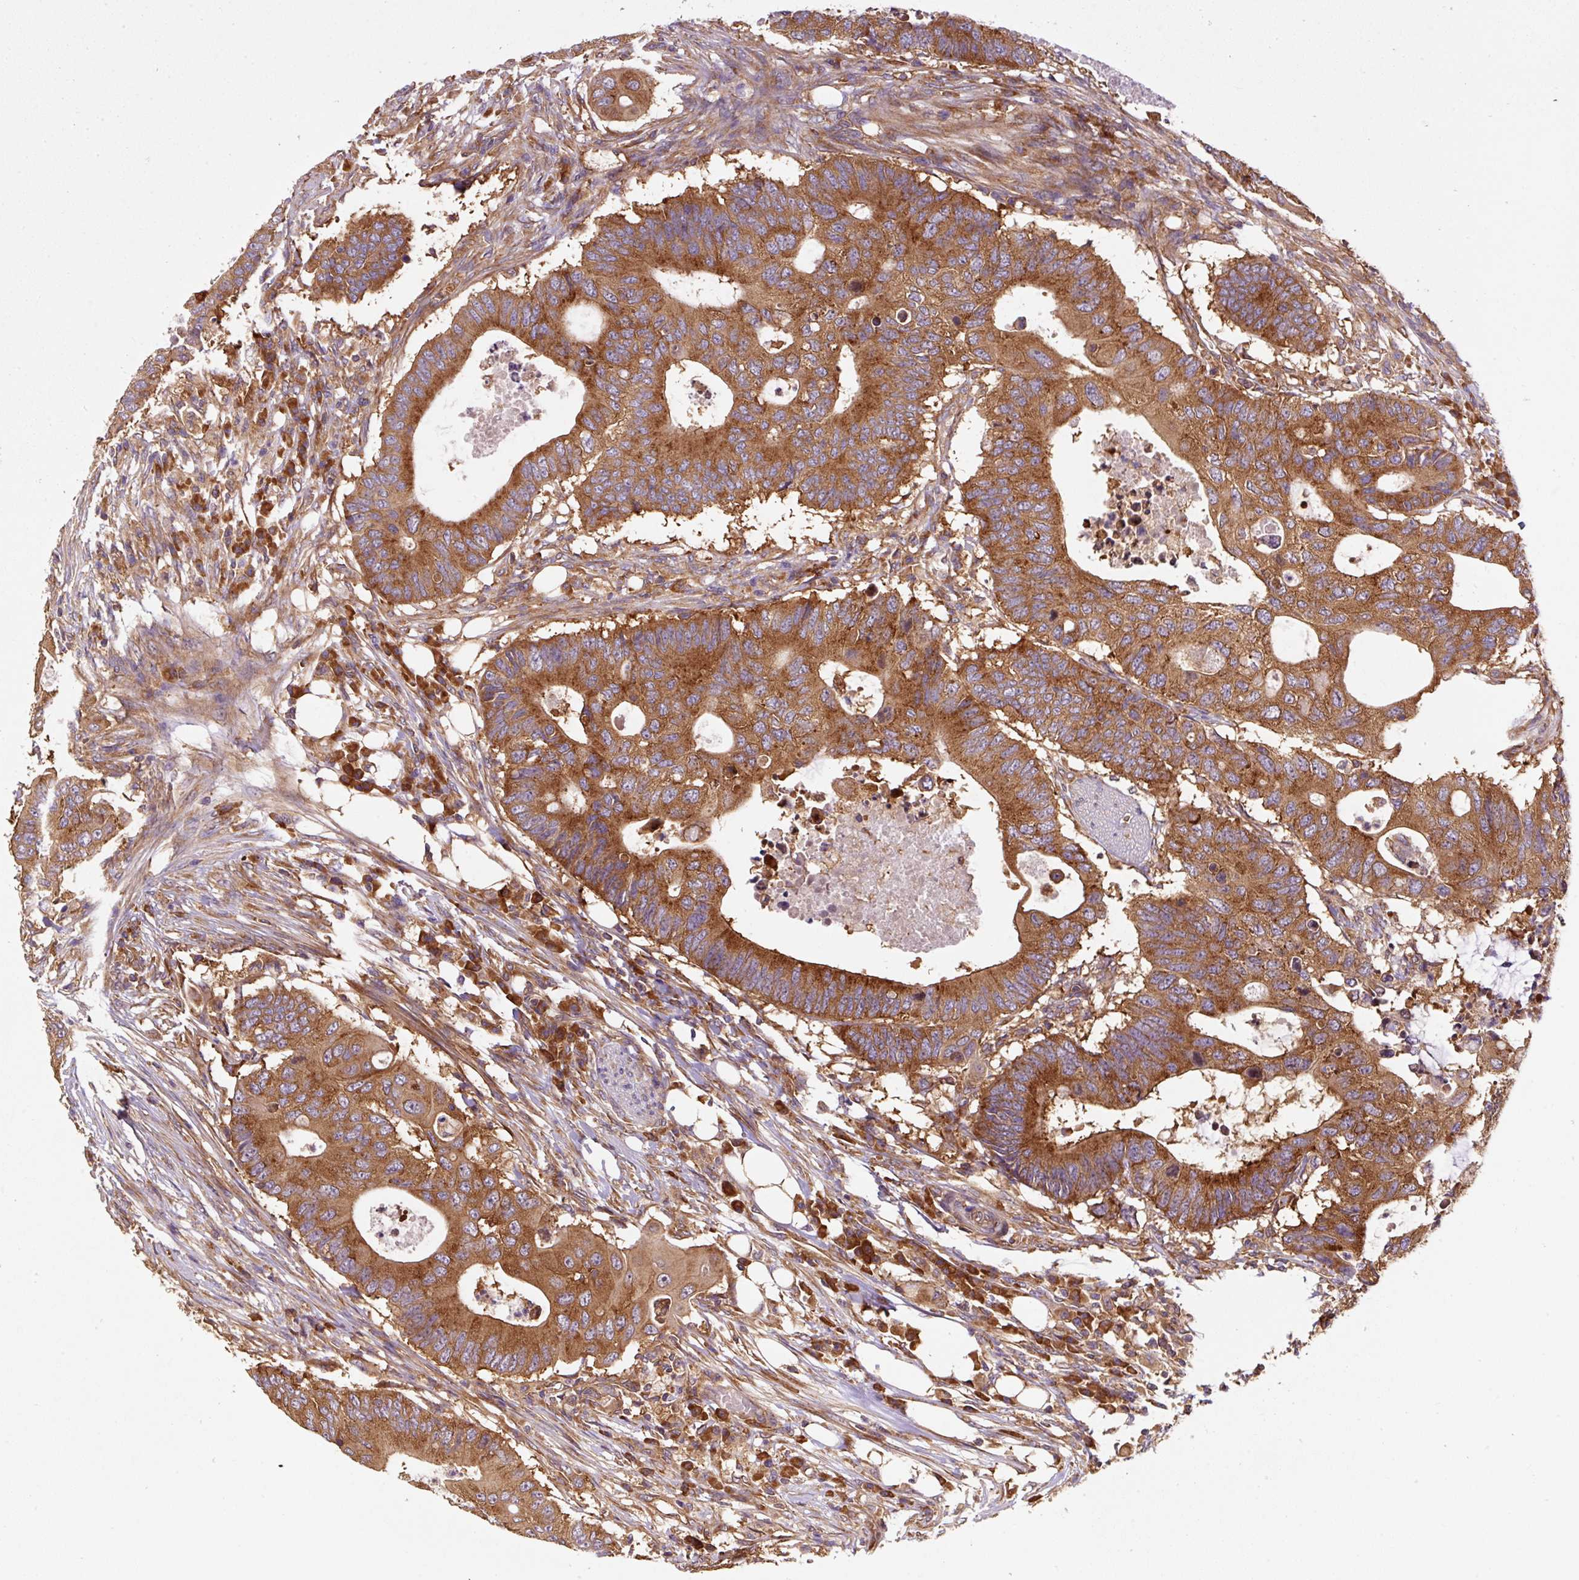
{"staining": {"intensity": "strong", "quantity": ">75%", "location": "cytoplasmic/membranous"}, "tissue": "colorectal cancer", "cell_type": "Tumor cells", "image_type": "cancer", "snomed": [{"axis": "morphology", "description": "Adenocarcinoma, NOS"}, {"axis": "topography", "description": "Colon"}], "caption": "IHC of human adenocarcinoma (colorectal) reveals high levels of strong cytoplasmic/membranous staining in approximately >75% of tumor cells. Using DAB (3,3'-diaminobenzidine) (brown) and hematoxylin (blue) stains, captured at high magnification using brightfield microscopy.", "gene": "EIF2S2", "patient": {"sex": "male", "age": 71}}